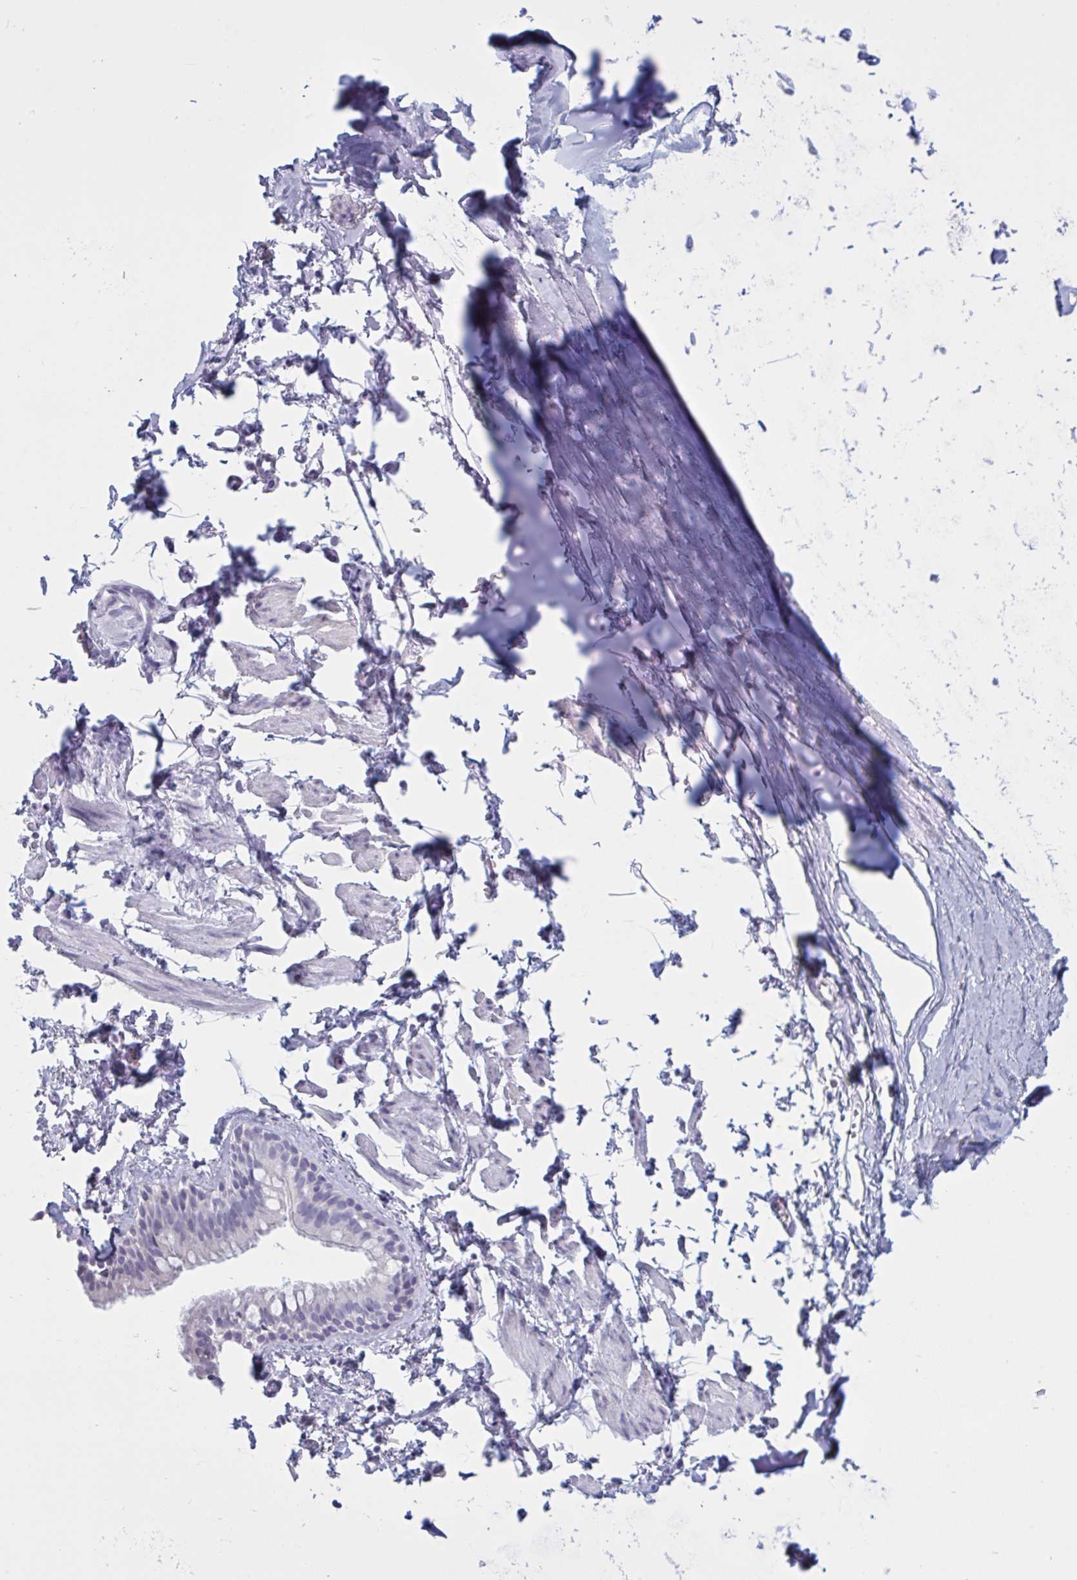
{"staining": {"intensity": "negative", "quantity": "none", "location": "none"}, "tissue": "bronchus", "cell_type": "Respiratory epithelial cells", "image_type": "normal", "snomed": [{"axis": "morphology", "description": "Normal tissue, NOS"}, {"axis": "topography", "description": "Cartilage tissue"}, {"axis": "topography", "description": "Bronchus"}], "caption": "Respiratory epithelial cells show no significant protein positivity in benign bronchus. Nuclei are stained in blue.", "gene": "NDUFC2", "patient": {"sex": "female", "age": 59}}